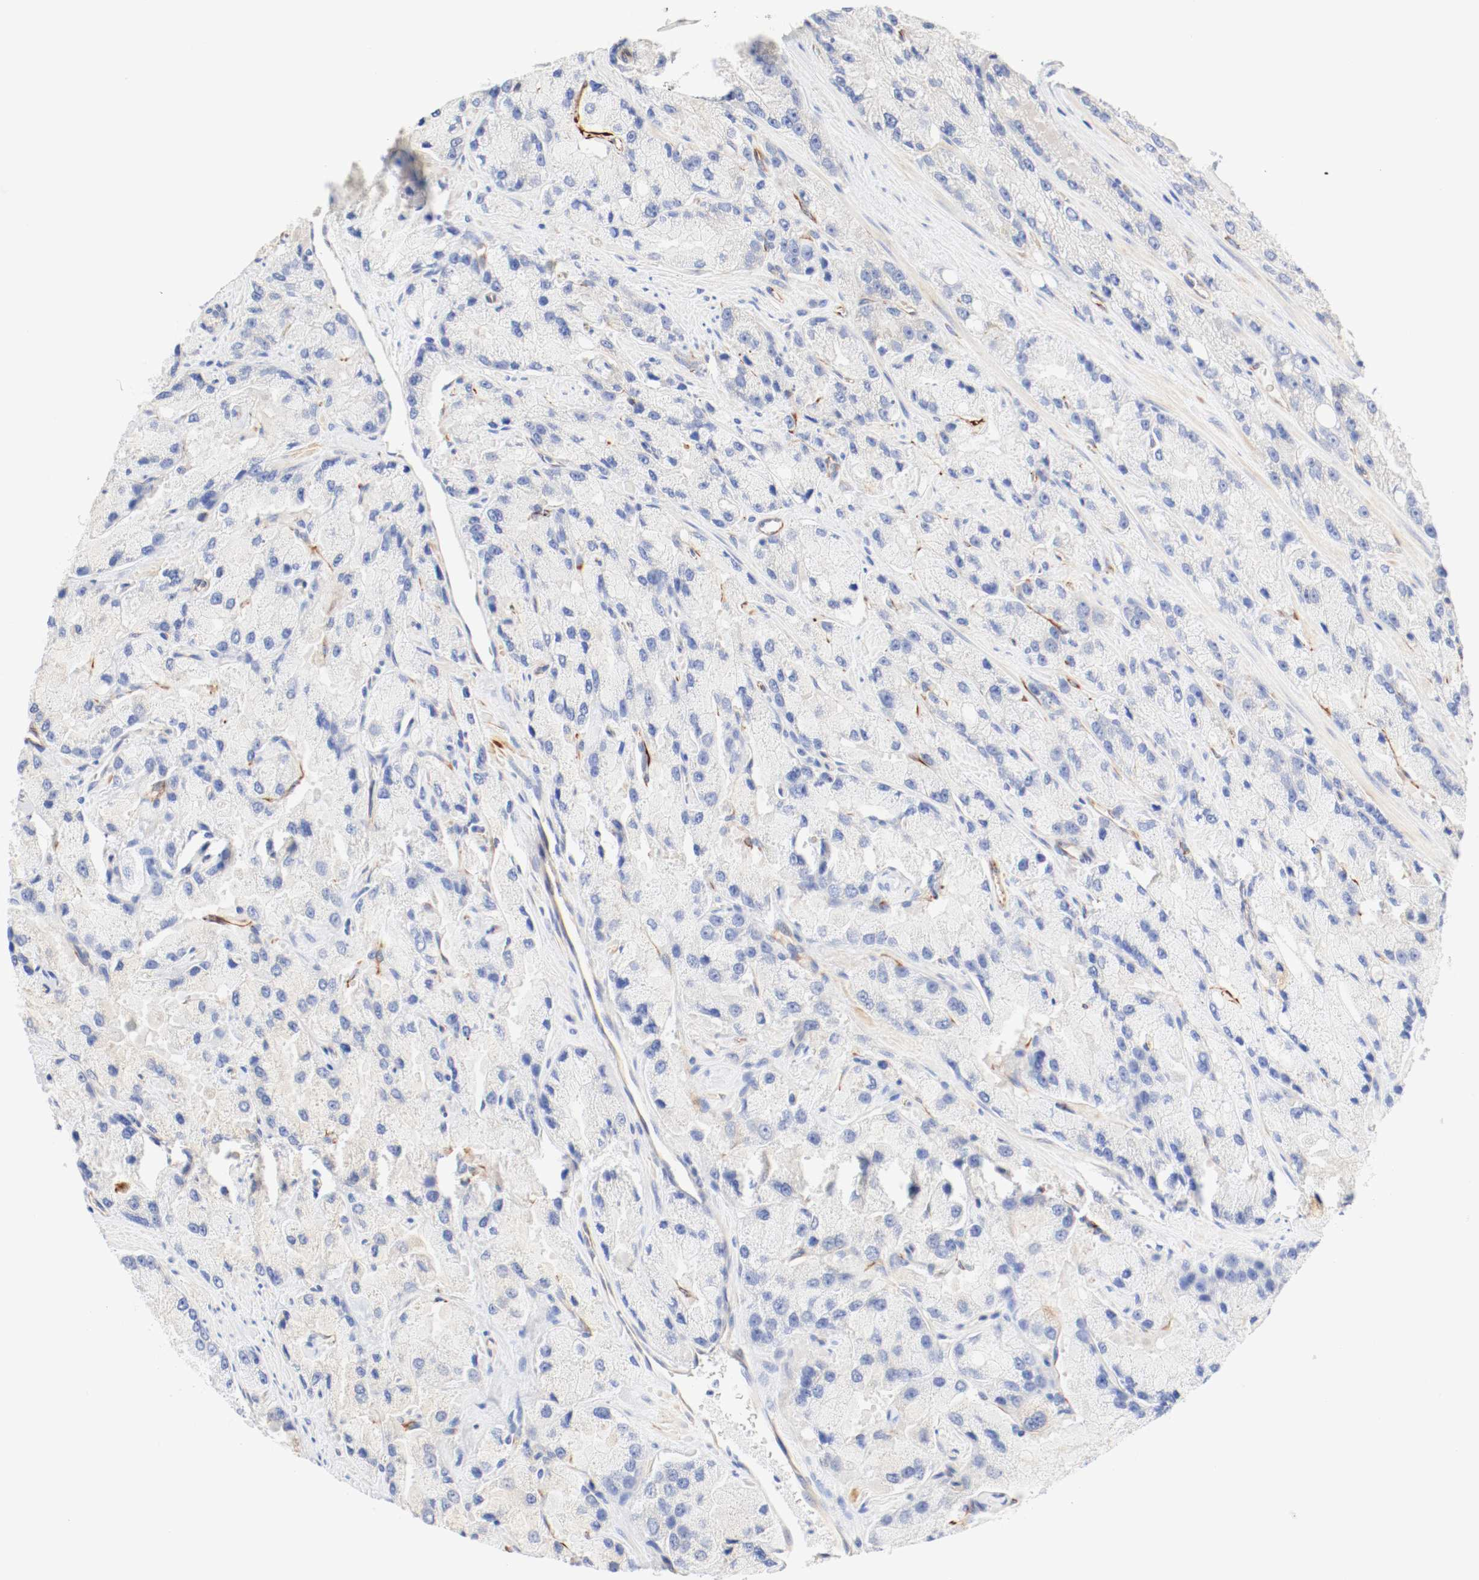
{"staining": {"intensity": "moderate", "quantity": "<25%", "location": "cytoplasmic/membranous"}, "tissue": "prostate cancer", "cell_type": "Tumor cells", "image_type": "cancer", "snomed": [{"axis": "morphology", "description": "Adenocarcinoma, High grade"}, {"axis": "topography", "description": "Prostate"}], "caption": "IHC (DAB) staining of human prostate high-grade adenocarcinoma reveals moderate cytoplasmic/membranous protein positivity in about <25% of tumor cells. (DAB = brown stain, brightfield microscopy at high magnification).", "gene": "GIT1", "patient": {"sex": "male", "age": 58}}